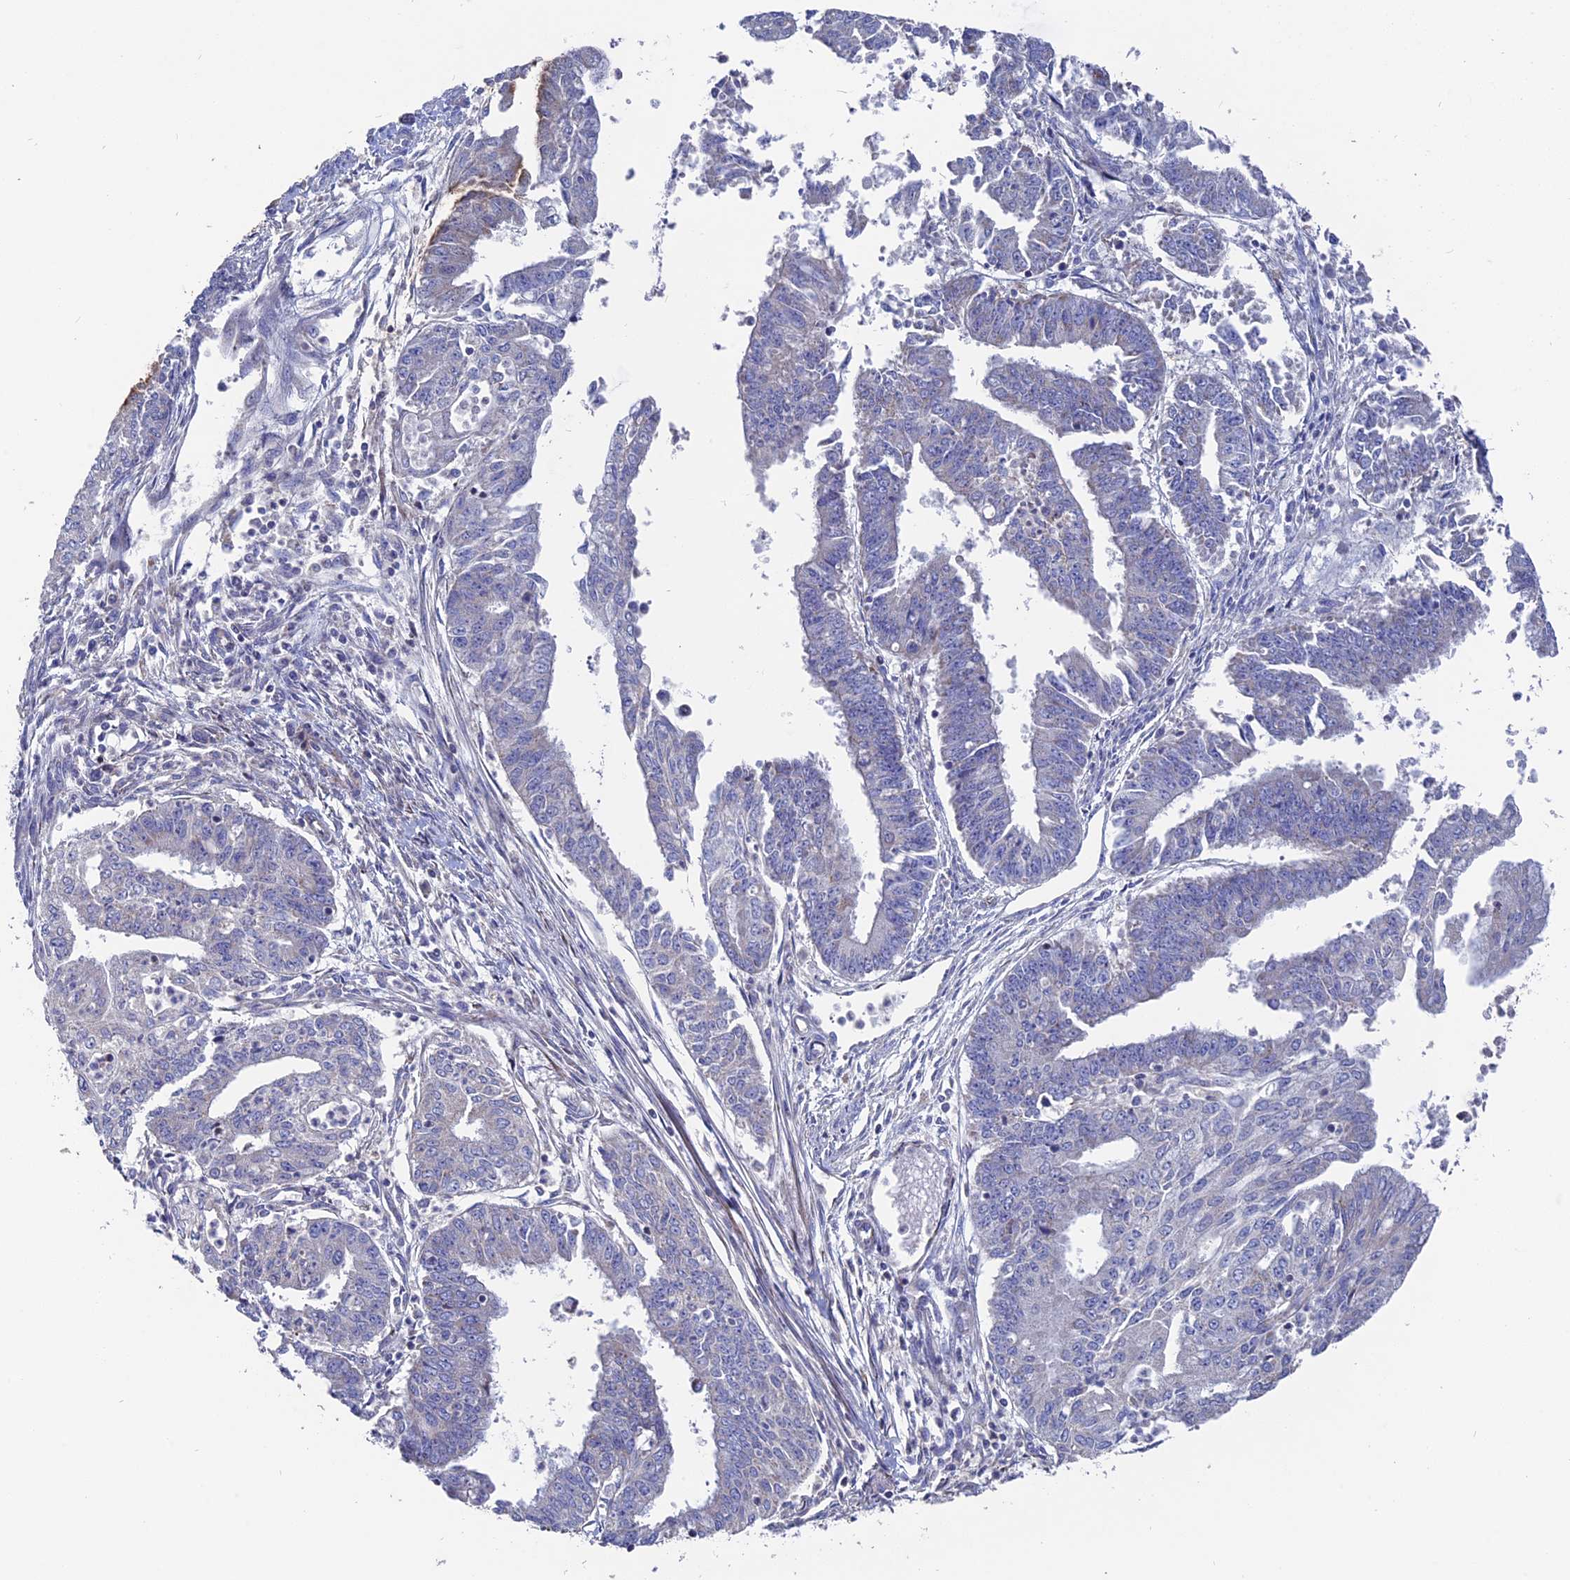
{"staining": {"intensity": "negative", "quantity": "none", "location": "none"}, "tissue": "endometrial cancer", "cell_type": "Tumor cells", "image_type": "cancer", "snomed": [{"axis": "morphology", "description": "Adenocarcinoma, NOS"}, {"axis": "topography", "description": "Endometrium"}], "caption": "Tumor cells are negative for brown protein staining in adenocarcinoma (endometrial).", "gene": "TGFA", "patient": {"sex": "female", "age": 73}}